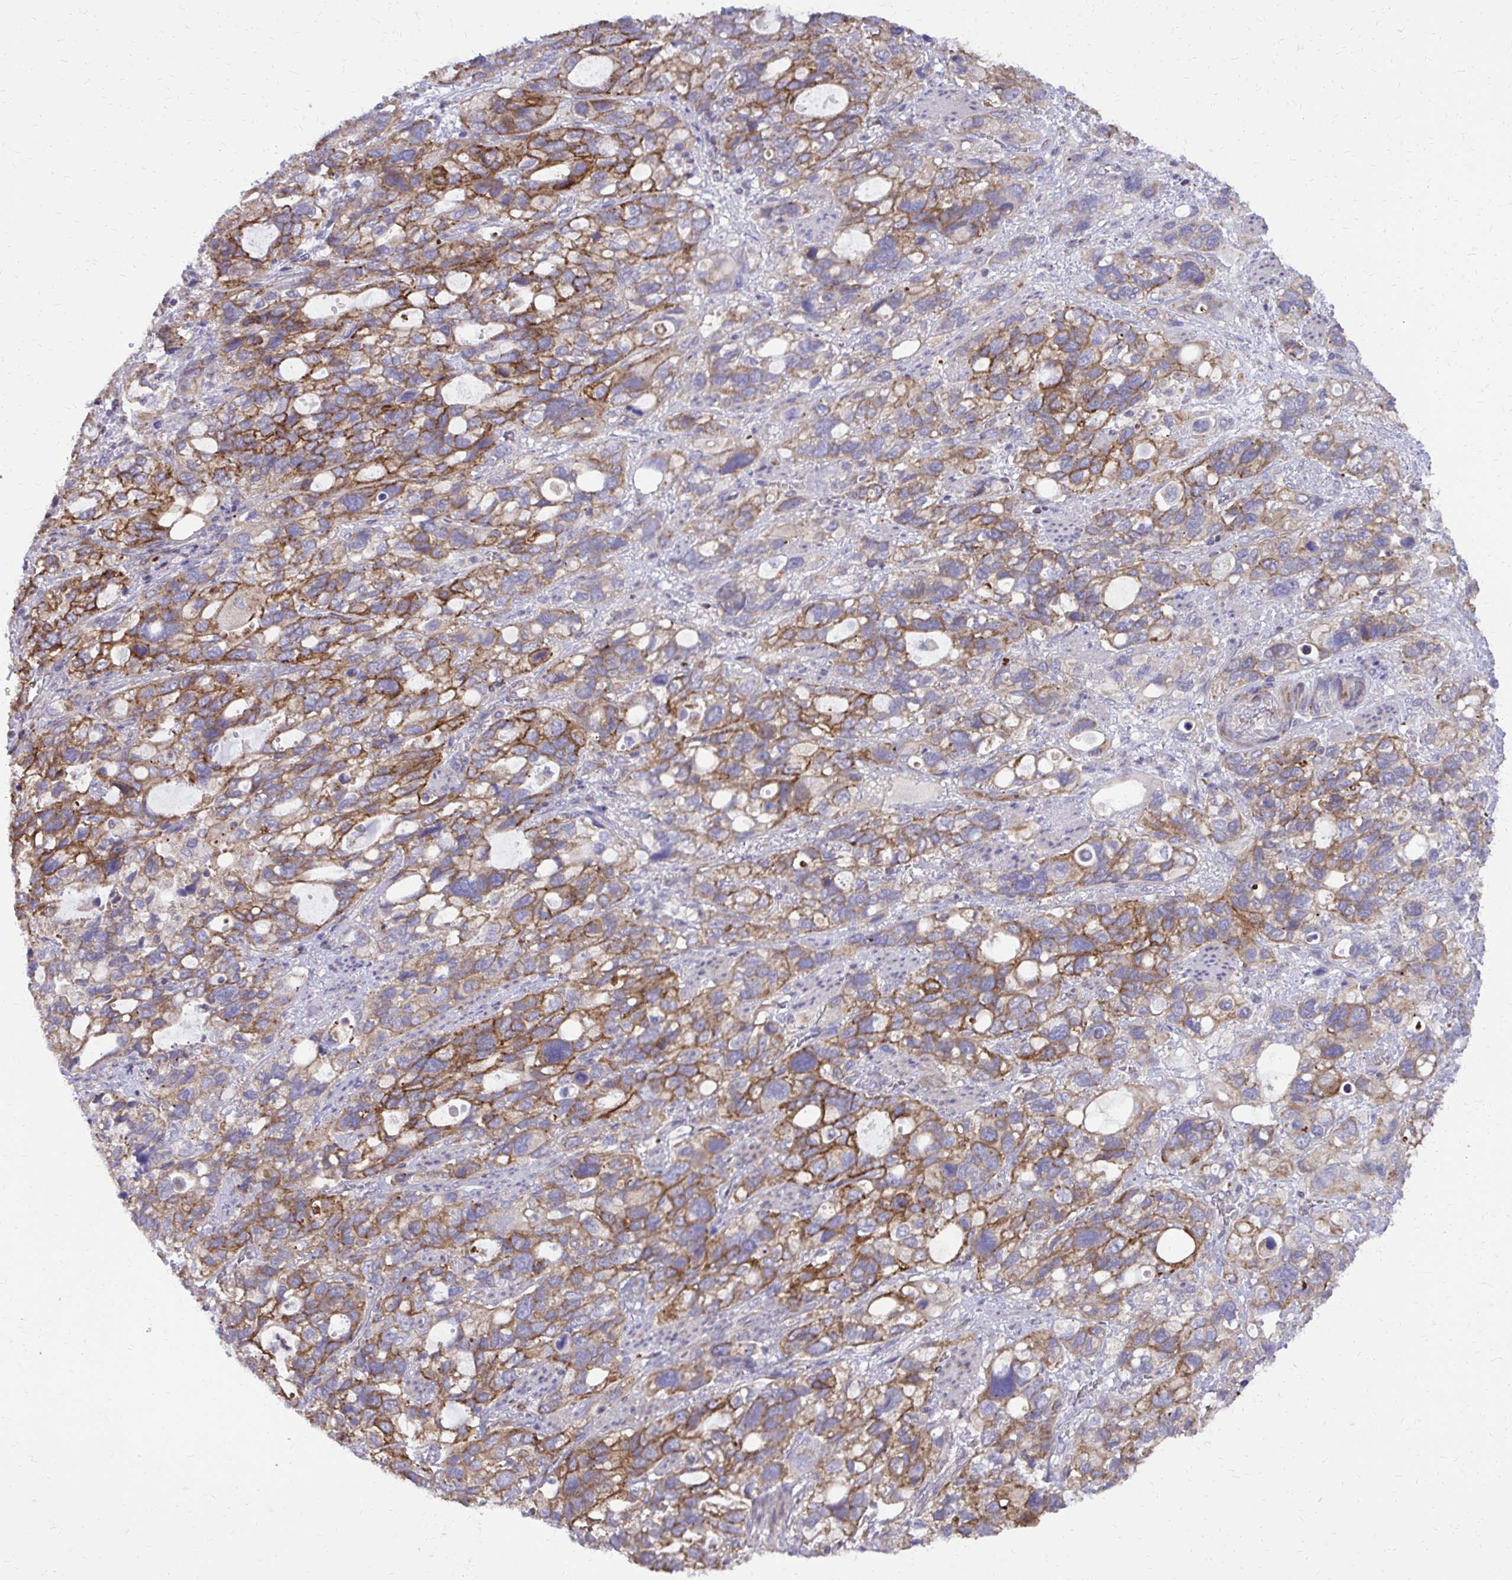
{"staining": {"intensity": "moderate", "quantity": ">75%", "location": "cytoplasmic/membranous"}, "tissue": "stomach cancer", "cell_type": "Tumor cells", "image_type": "cancer", "snomed": [{"axis": "morphology", "description": "Adenocarcinoma, NOS"}, {"axis": "topography", "description": "Stomach, upper"}], "caption": "A brown stain shows moderate cytoplasmic/membranous positivity of a protein in human stomach adenocarcinoma tumor cells. The protein is stained brown, and the nuclei are stained in blue (DAB IHC with brightfield microscopy, high magnification).", "gene": "ABCC3", "patient": {"sex": "female", "age": 81}}